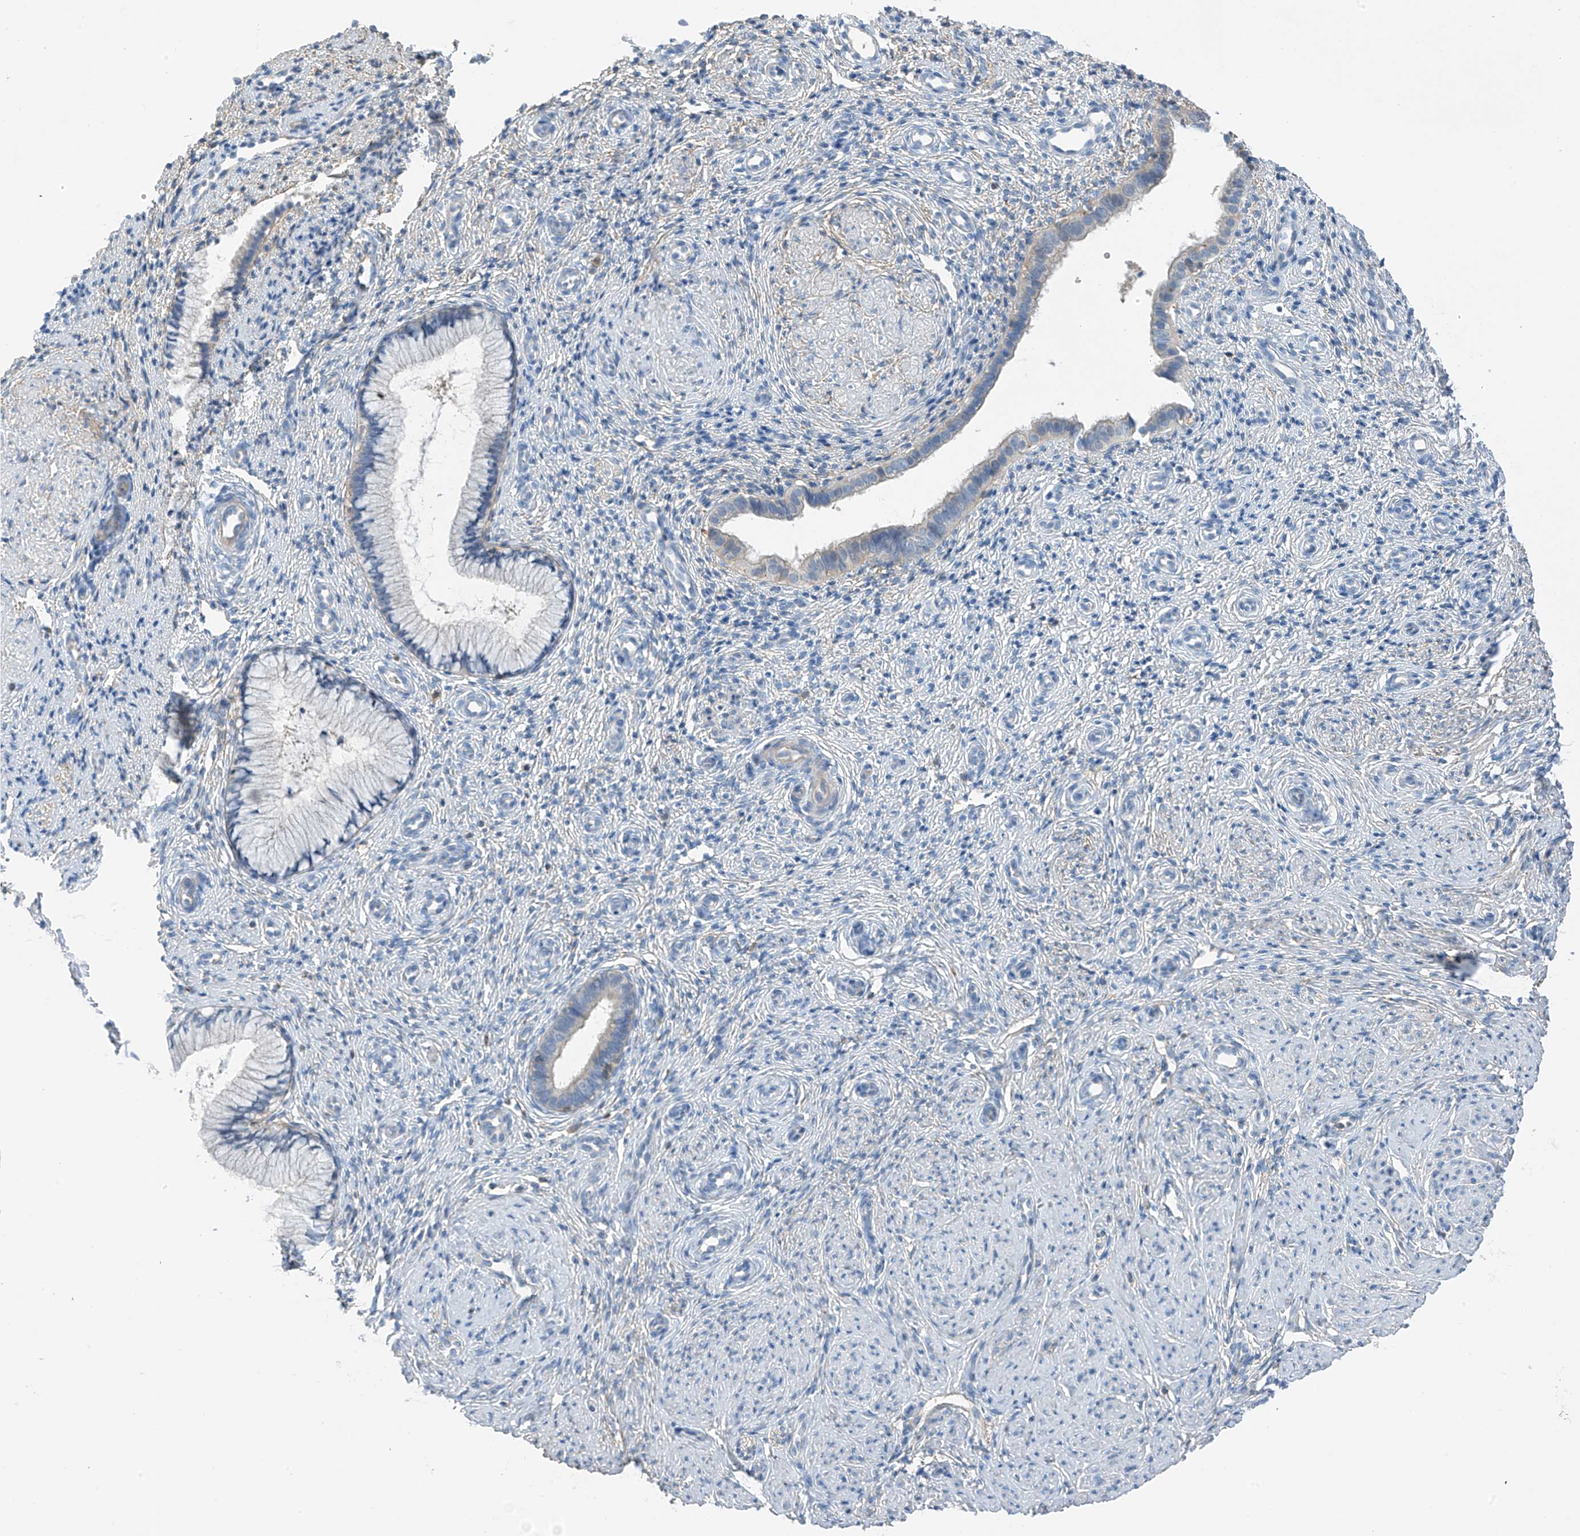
{"staining": {"intensity": "negative", "quantity": "none", "location": "none"}, "tissue": "cervix", "cell_type": "Glandular cells", "image_type": "normal", "snomed": [{"axis": "morphology", "description": "Normal tissue, NOS"}, {"axis": "topography", "description": "Cervix"}], "caption": "High magnification brightfield microscopy of unremarkable cervix stained with DAB (brown) and counterstained with hematoxylin (blue): glandular cells show no significant staining.", "gene": "NALCN", "patient": {"sex": "female", "age": 27}}